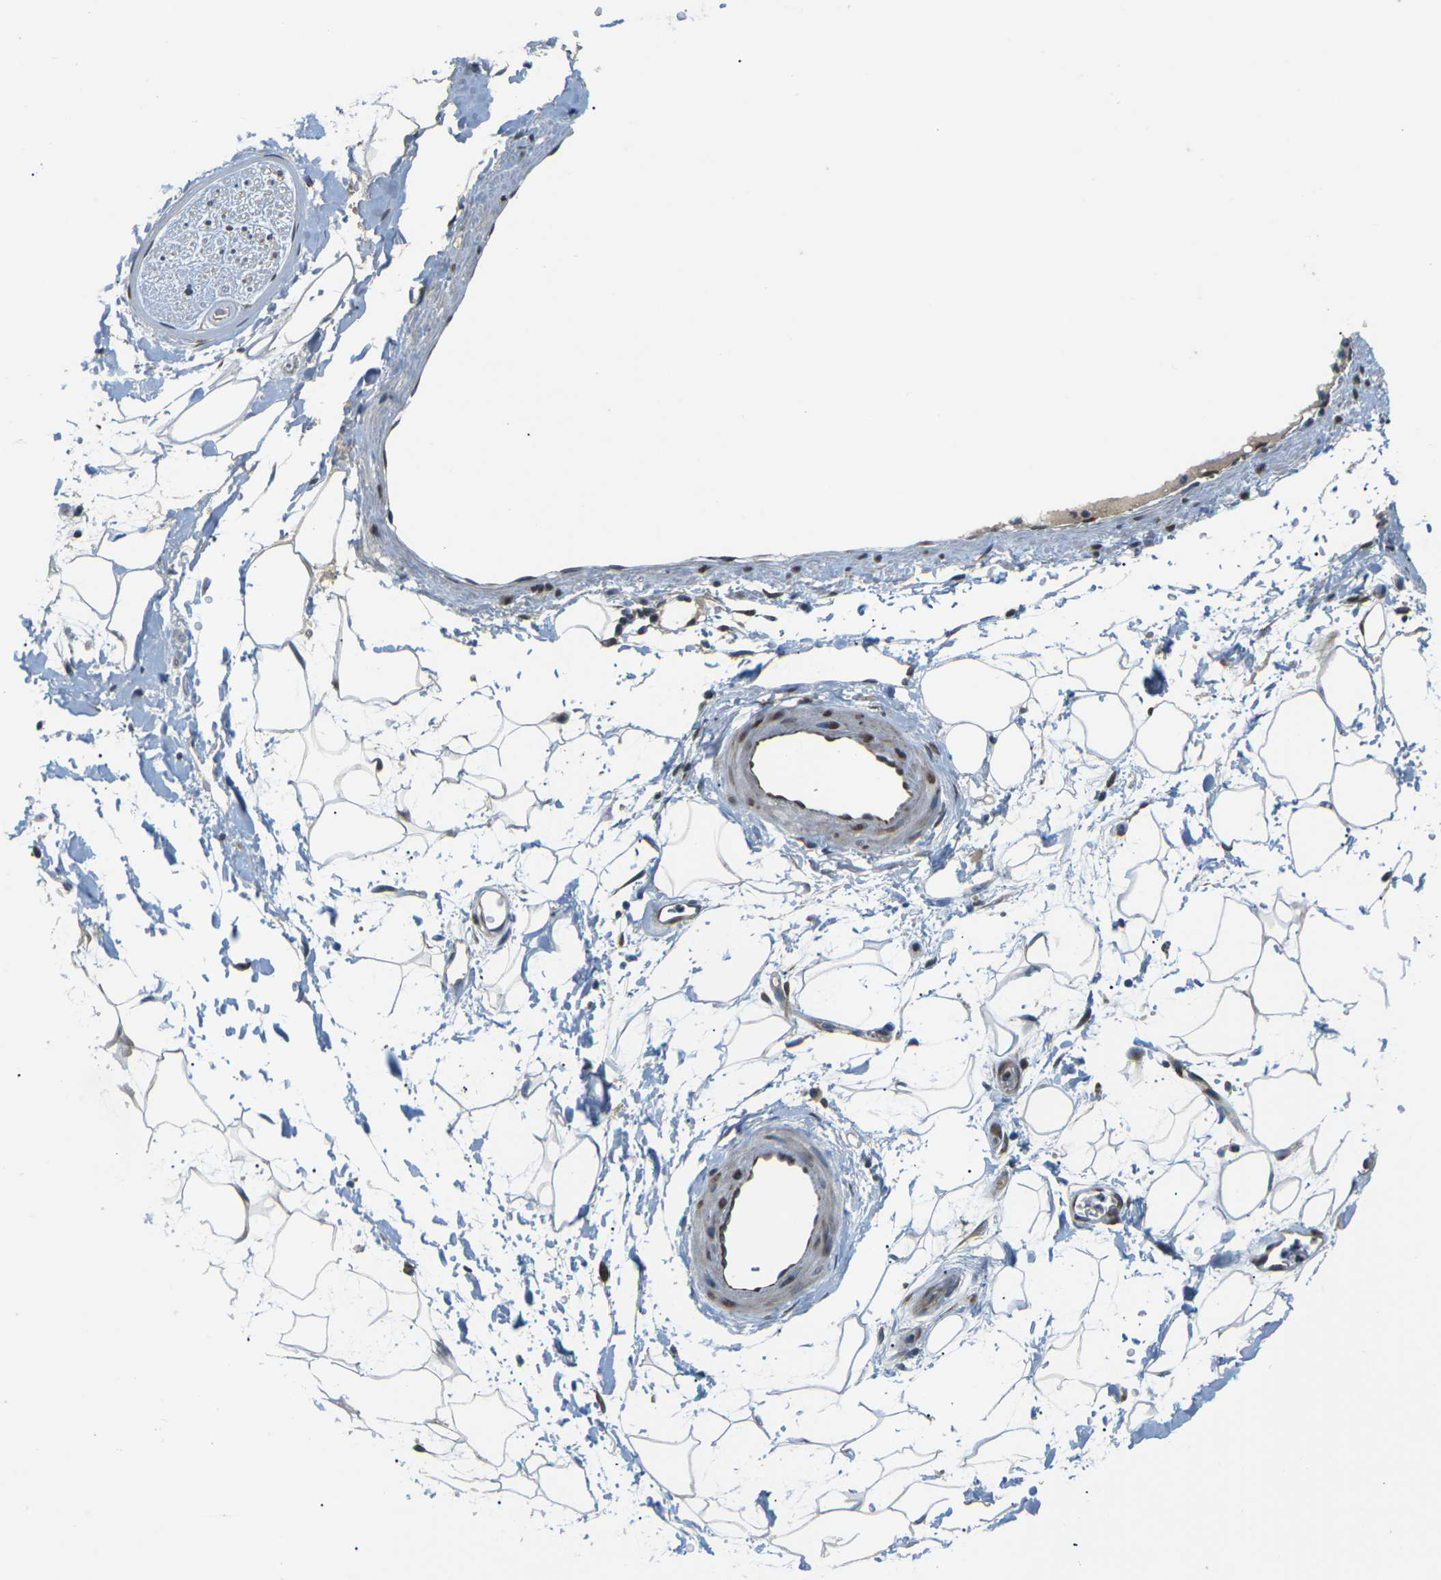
{"staining": {"intensity": "weak", "quantity": "25%-75%", "location": "nuclear"}, "tissue": "adipose tissue", "cell_type": "Adipocytes", "image_type": "normal", "snomed": [{"axis": "morphology", "description": "Normal tissue, NOS"}, {"axis": "topography", "description": "Soft tissue"}], "caption": "An image of adipose tissue stained for a protein reveals weak nuclear brown staining in adipocytes. (brown staining indicates protein expression, while blue staining denotes nuclei).", "gene": "ERBB4", "patient": {"sex": "male", "age": 72}}